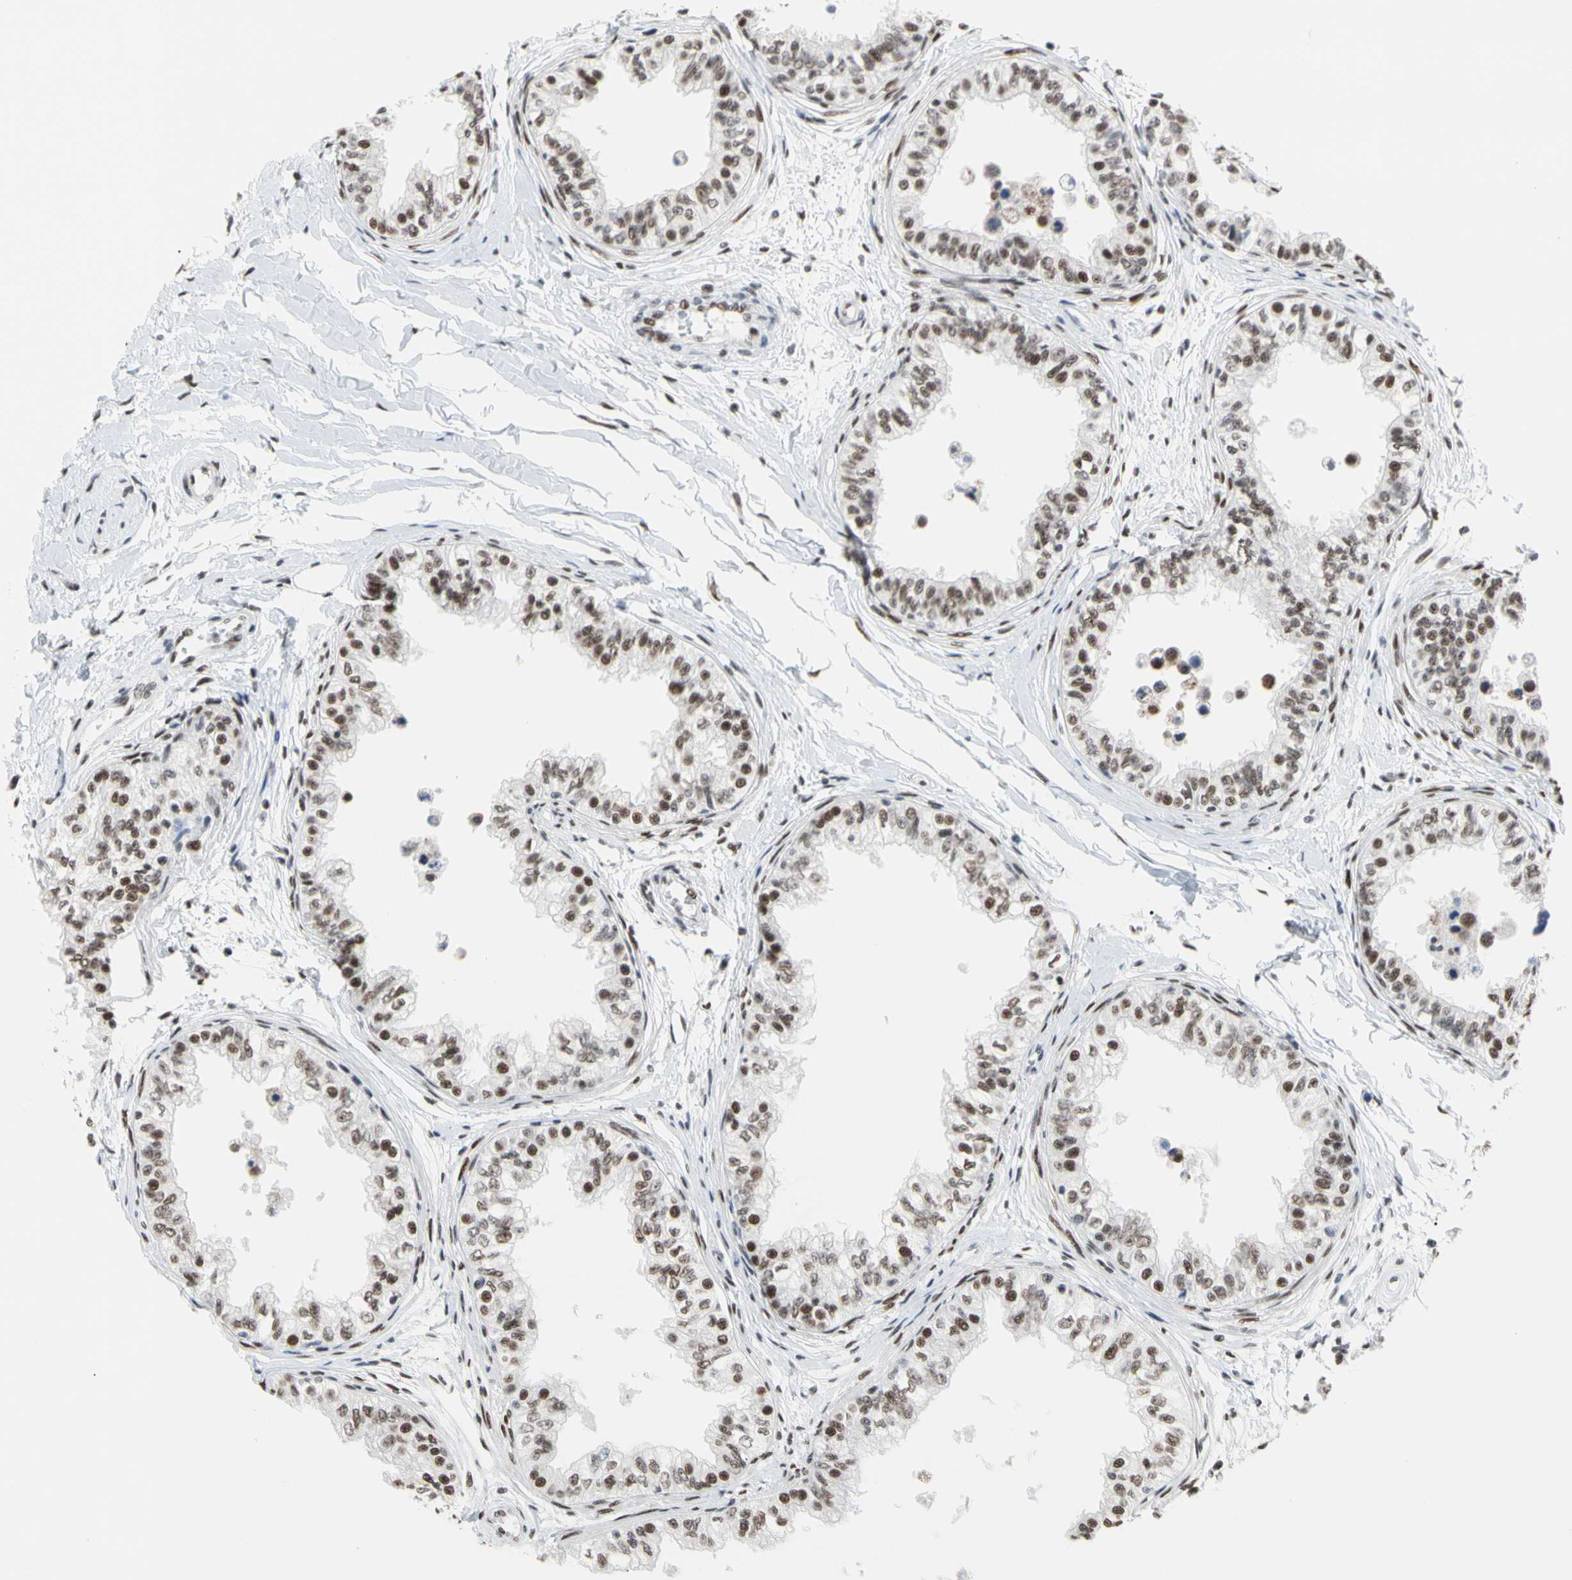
{"staining": {"intensity": "strong", "quantity": ">75%", "location": "nuclear"}, "tissue": "epididymis", "cell_type": "Glandular cells", "image_type": "normal", "snomed": [{"axis": "morphology", "description": "Normal tissue, NOS"}, {"axis": "morphology", "description": "Adenocarcinoma, metastatic, NOS"}, {"axis": "topography", "description": "Testis"}, {"axis": "topography", "description": "Epididymis"}], "caption": "High-magnification brightfield microscopy of benign epididymis stained with DAB (3,3'-diaminobenzidine) (brown) and counterstained with hematoxylin (blue). glandular cells exhibit strong nuclear expression is identified in approximately>75% of cells.", "gene": "FAM98B", "patient": {"sex": "male", "age": 26}}